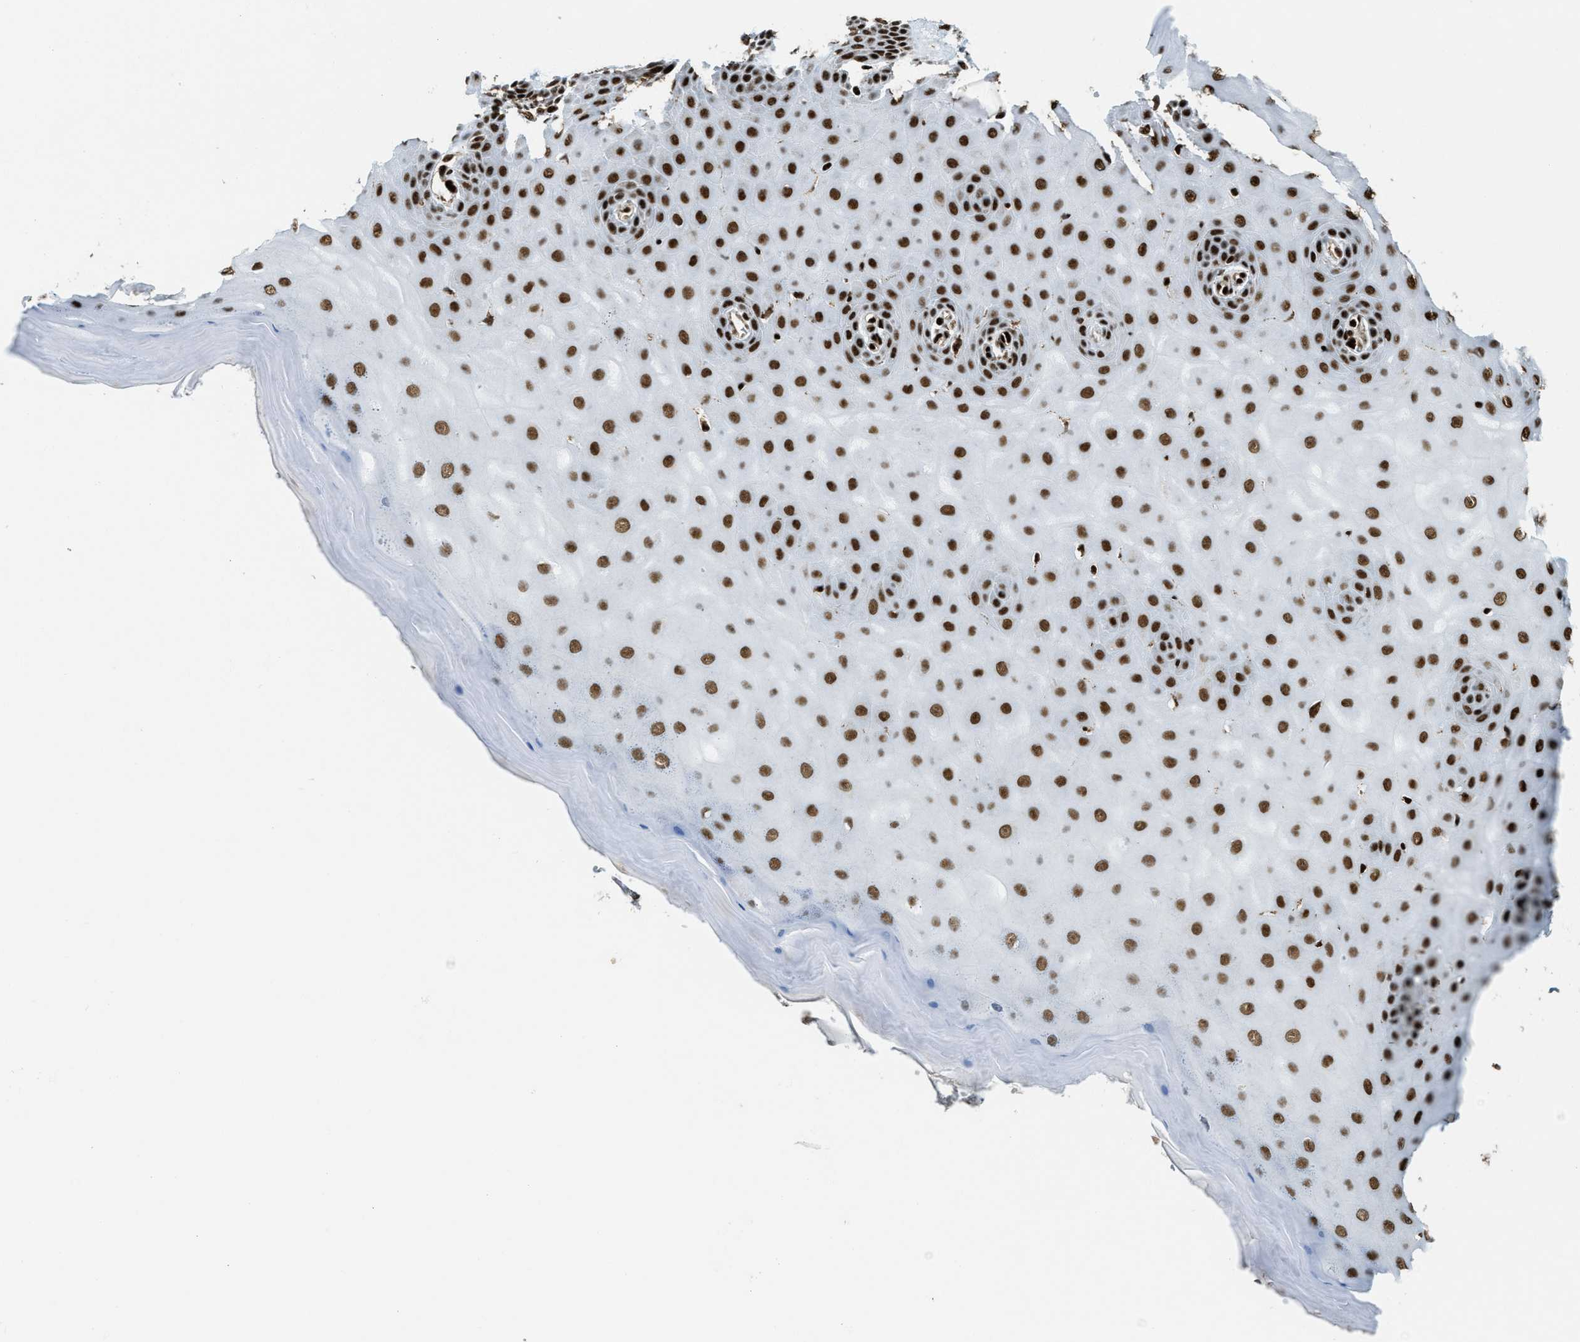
{"staining": {"intensity": "strong", "quantity": ">75%", "location": "nuclear"}, "tissue": "cervix", "cell_type": "Glandular cells", "image_type": "normal", "snomed": [{"axis": "morphology", "description": "Normal tissue, NOS"}, {"axis": "topography", "description": "Cervix"}], "caption": "High-magnification brightfield microscopy of unremarkable cervix stained with DAB (brown) and counterstained with hematoxylin (blue). glandular cells exhibit strong nuclear expression is identified in approximately>75% of cells. The protein is shown in brown color, while the nuclei are stained blue.", "gene": "GABPB1", "patient": {"sex": "female", "age": 55}}